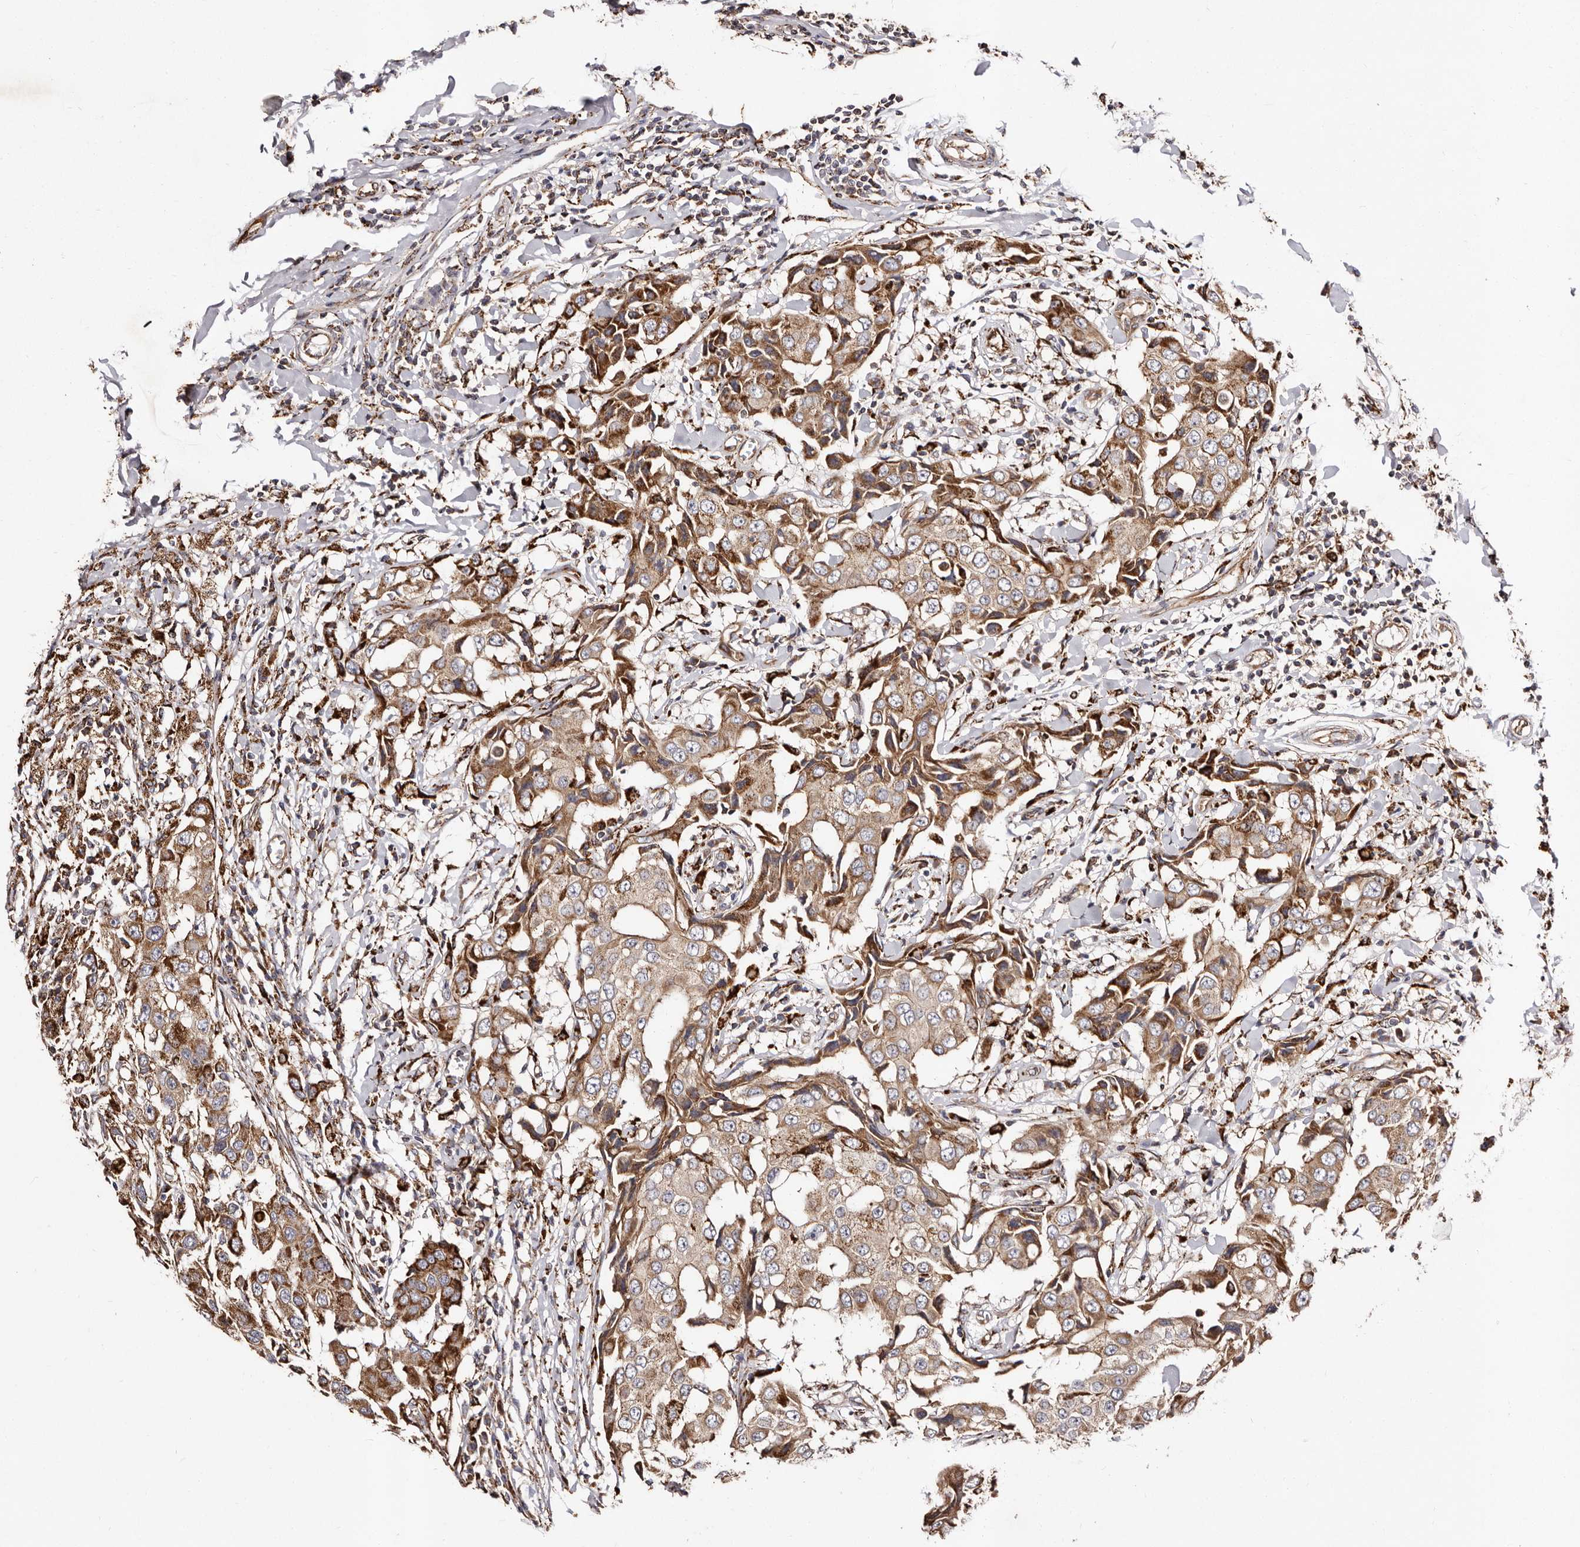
{"staining": {"intensity": "moderate", "quantity": ">75%", "location": "cytoplasmic/membranous"}, "tissue": "breast cancer", "cell_type": "Tumor cells", "image_type": "cancer", "snomed": [{"axis": "morphology", "description": "Duct carcinoma"}, {"axis": "topography", "description": "Breast"}], "caption": "Tumor cells reveal moderate cytoplasmic/membranous positivity in about >75% of cells in breast invasive ductal carcinoma. The staining was performed using DAB to visualize the protein expression in brown, while the nuclei were stained in blue with hematoxylin (Magnification: 20x).", "gene": "LUZP1", "patient": {"sex": "female", "age": 27}}